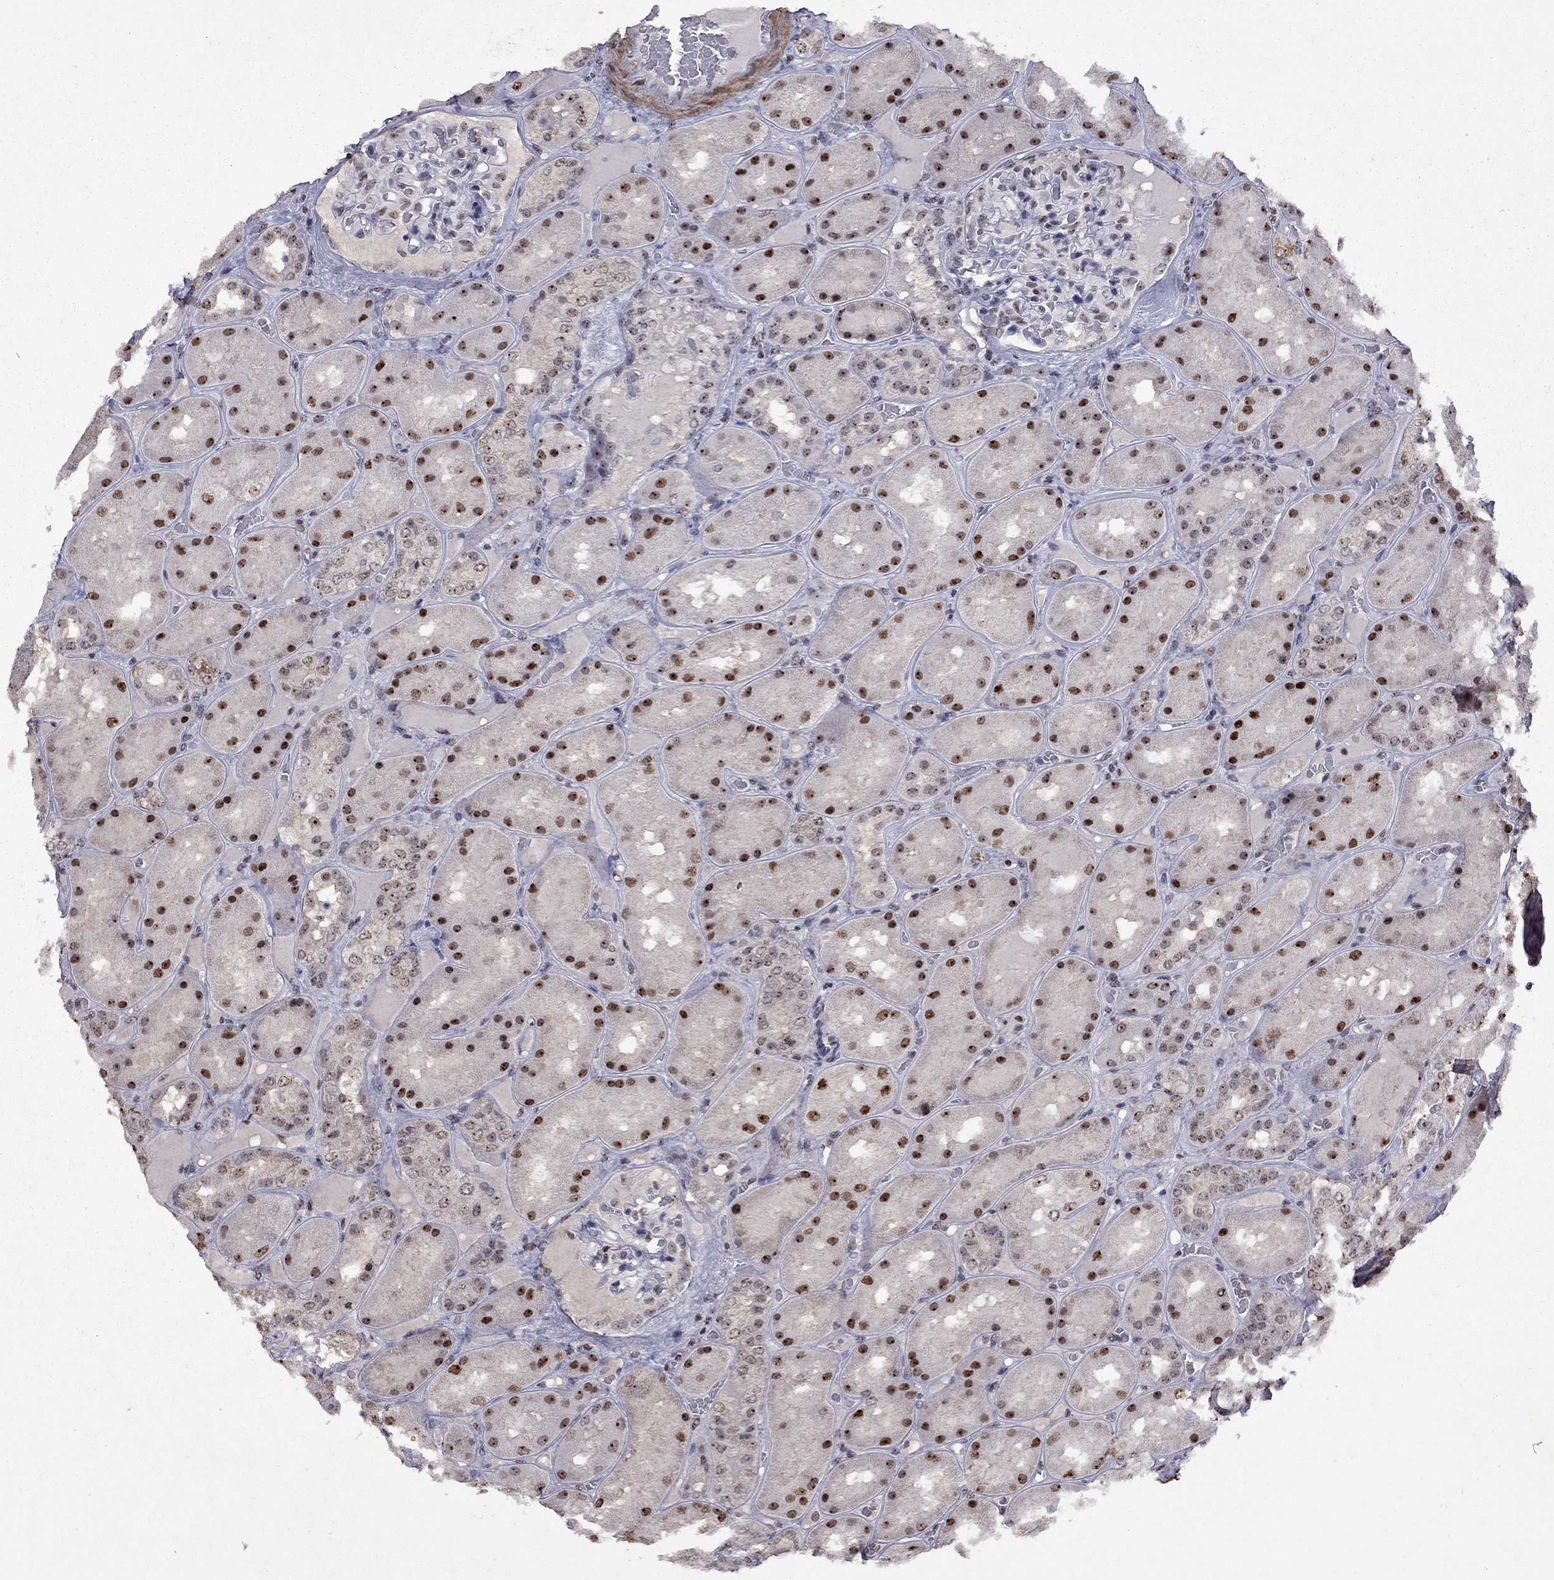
{"staining": {"intensity": "weak", "quantity": "<25%", "location": "nuclear"}, "tissue": "kidney", "cell_type": "Cells in glomeruli", "image_type": "normal", "snomed": [{"axis": "morphology", "description": "Normal tissue, NOS"}, {"axis": "topography", "description": "Kidney"}], "caption": "IHC of benign human kidney exhibits no expression in cells in glomeruli.", "gene": "SPOUT1", "patient": {"sex": "male", "age": 73}}